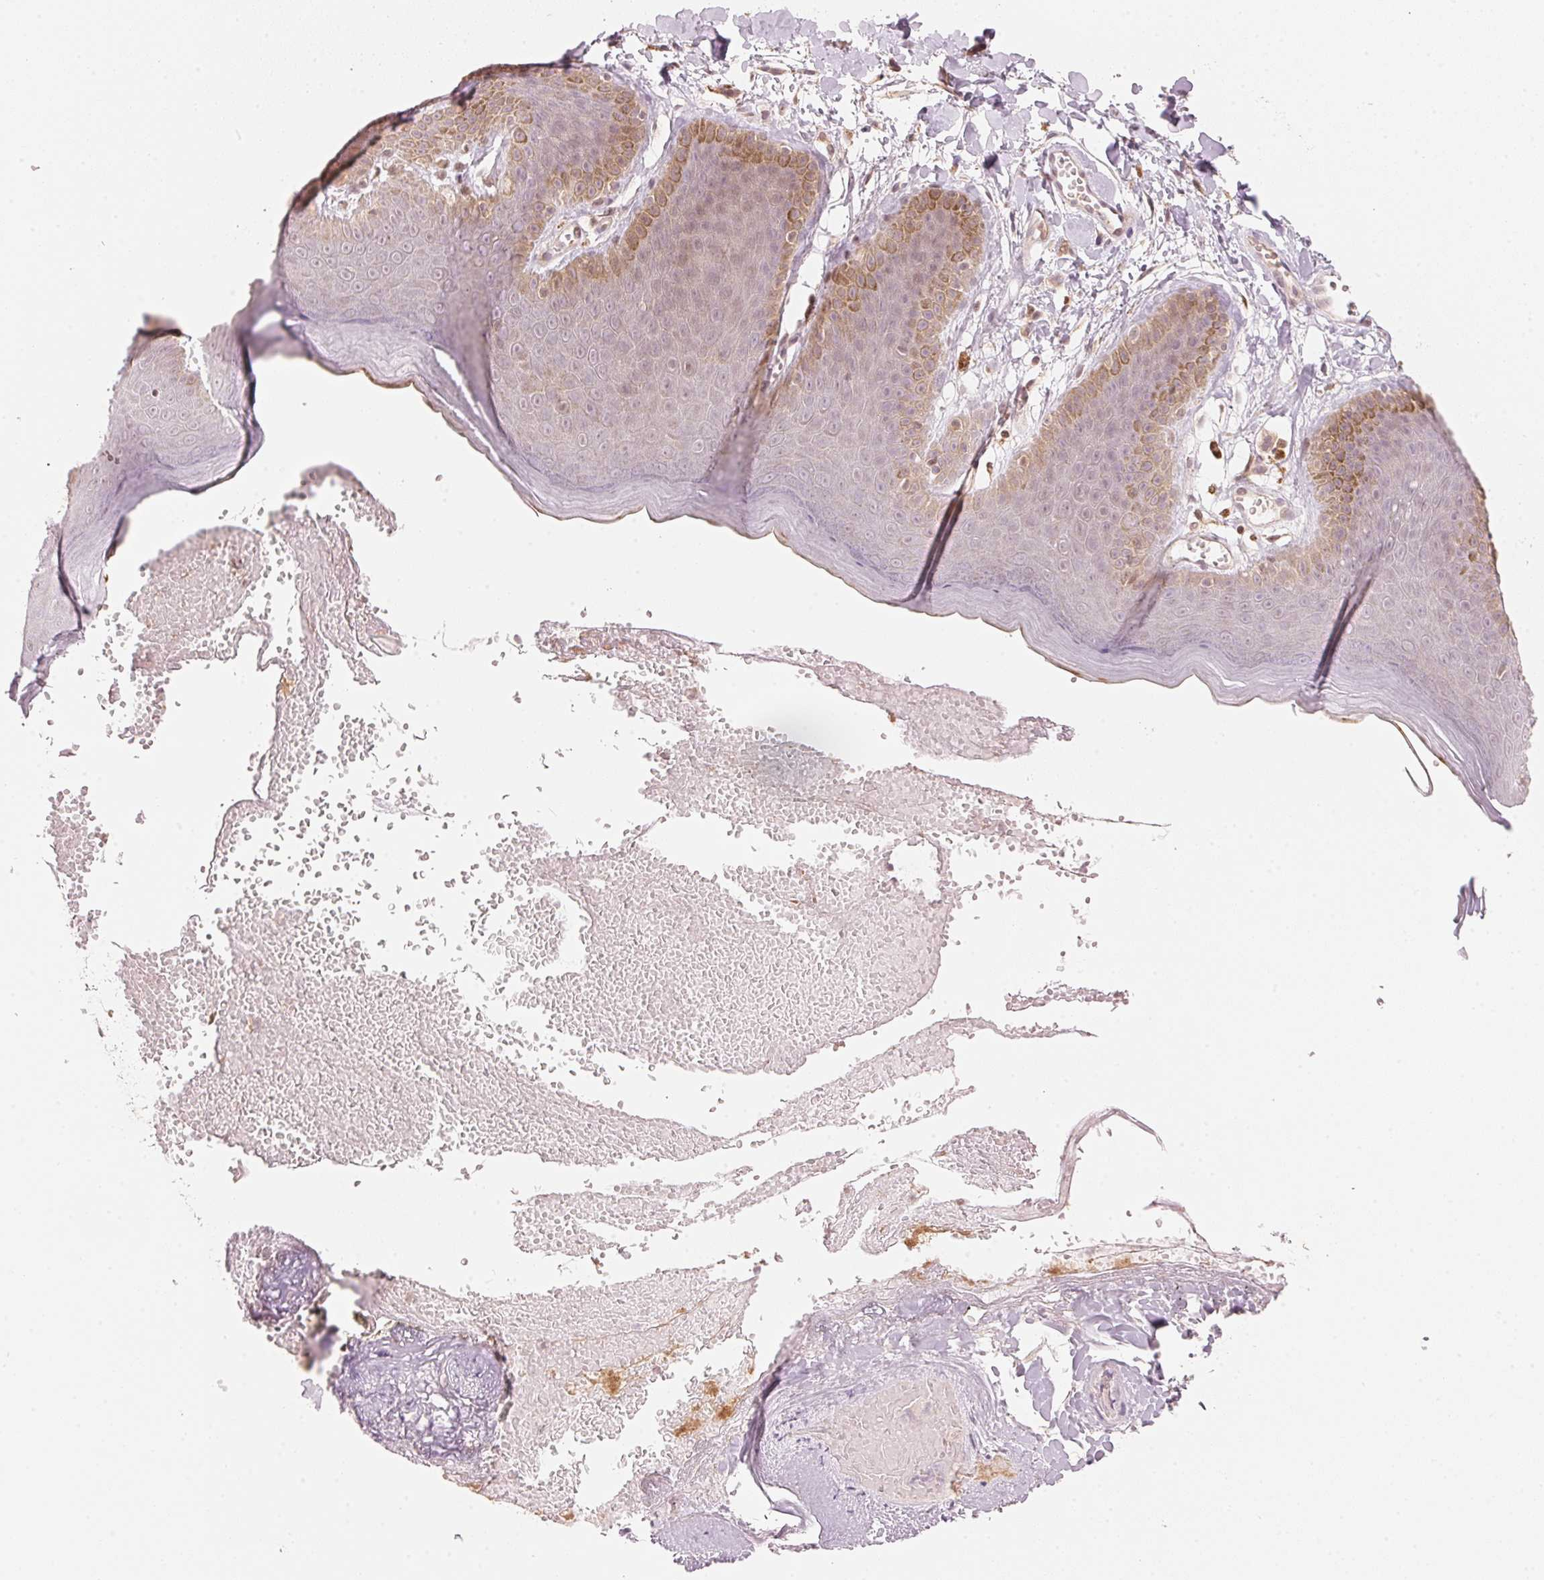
{"staining": {"intensity": "moderate", "quantity": "<25%", "location": "cytoplasmic/membranous"}, "tissue": "skin", "cell_type": "Epidermal cells", "image_type": "normal", "snomed": [{"axis": "morphology", "description": "Normal tissue, NOS"}, {"axis": "topography", "description": "Anal"}], "caption": "Brown immunohistochemical staining in benign human skin demonstrates moderate cytoplasmic/membranous expression in approximately <25% of epidermal cells. Using DAB (brown) and hematoxylin (blue) stains, captured at high magnification using brightfield microscopy.", "gene": "PRKN", "patient": {"sex": "male", "age": 53}}